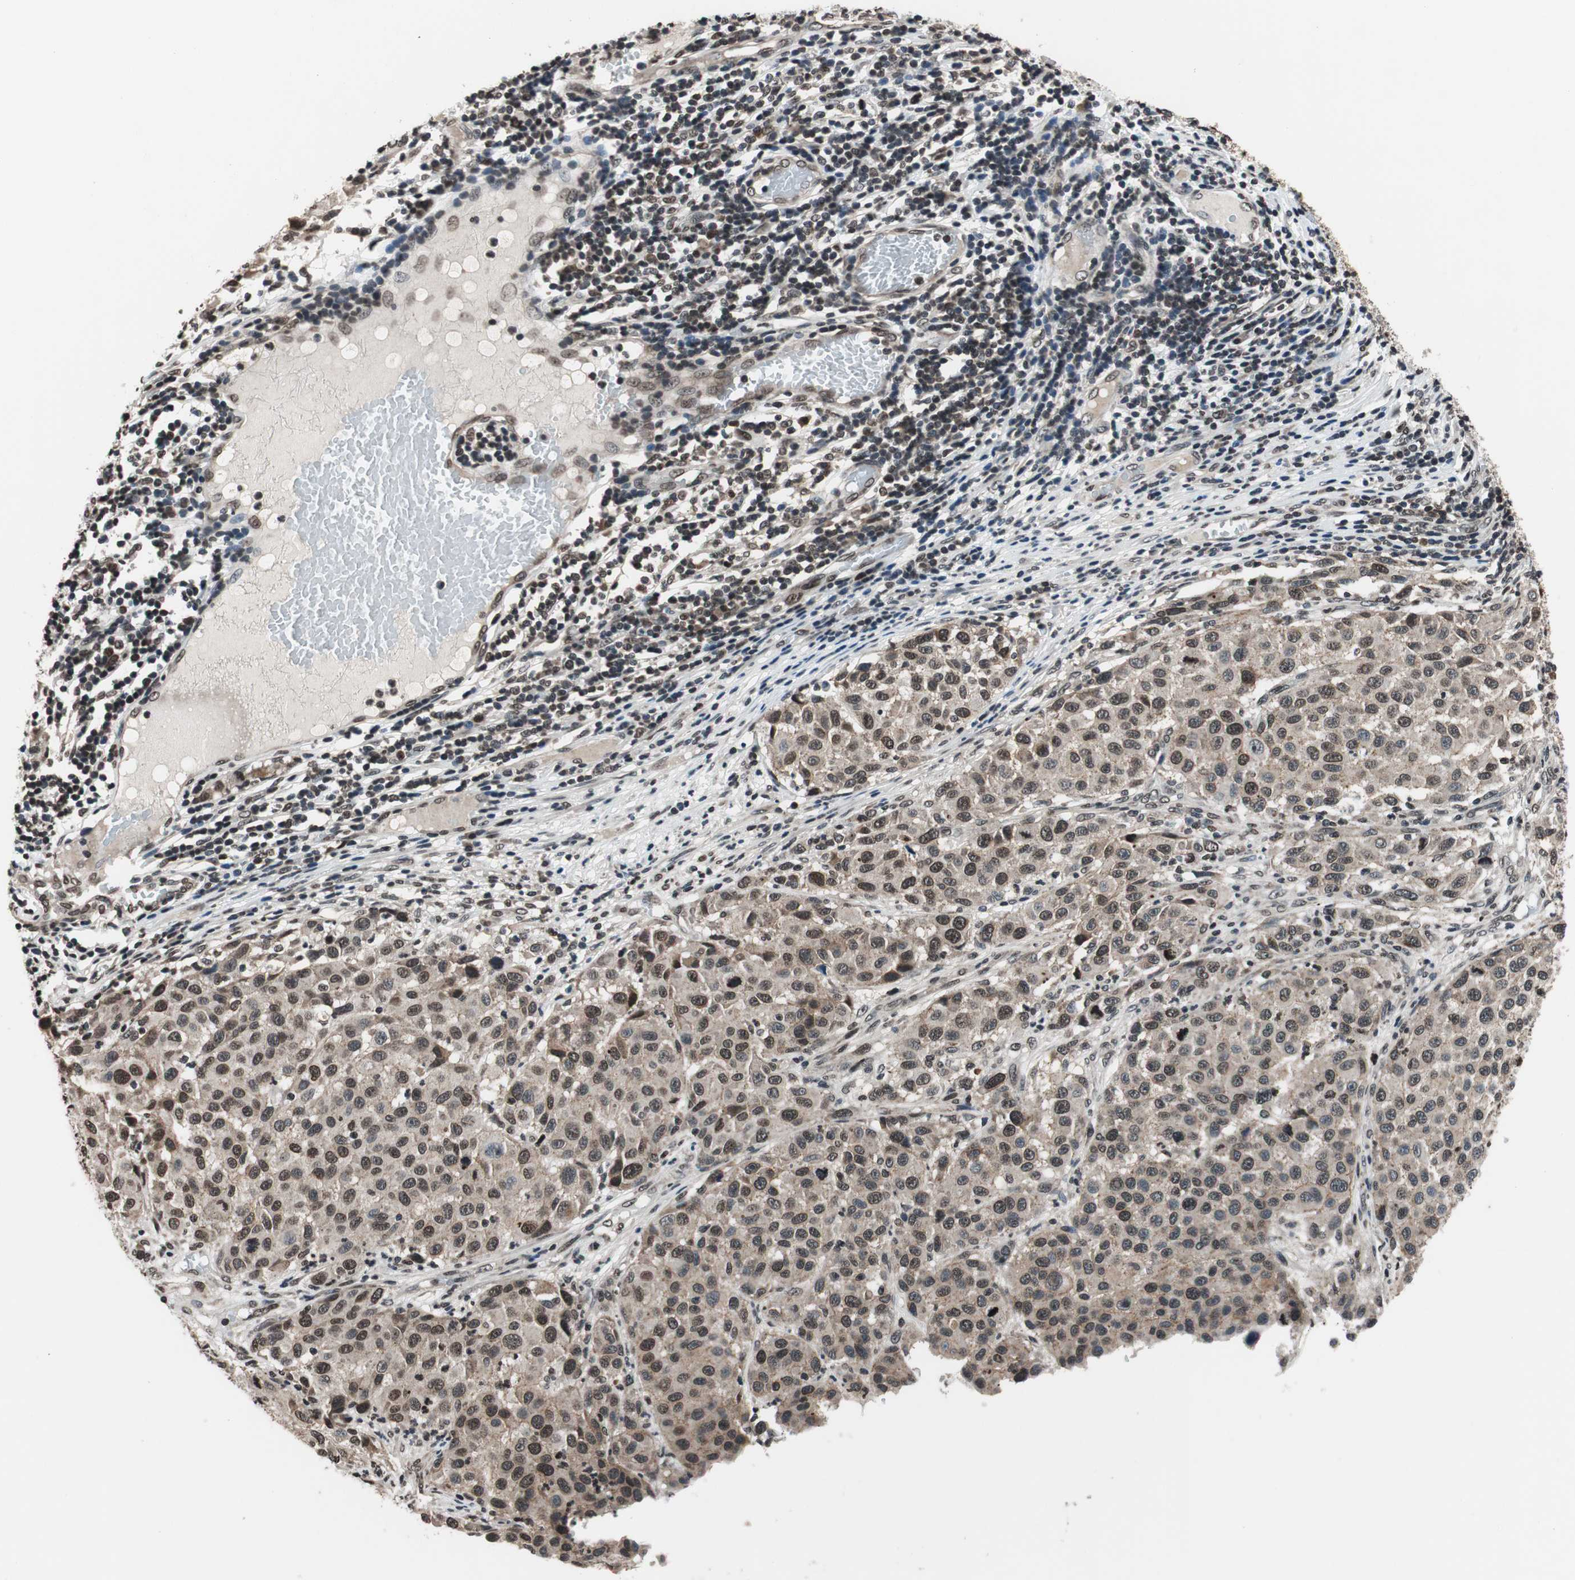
{"staining": {"intensity": "weak", "quantity": ">75%", "location": "cytoplasmic/membranous,nuclear"}, "tissue": "melanoma", "cell_type": "Tumor cells", "image_type": "cancer", "snomed": [{"axis": "morphology", "description": "Malignant melanoma, Metastatic site"}, {"axis": "topography", "description": "Lymph node"}], "caption": "Protein staining of malignant melanoma (metastatic site) tissue reveals weak cytoplasmic/membranous and nuclear expression in about >75% of tumor cells.", "gene": "RFC1", "patient": {"sex": "male", "age": 61}}